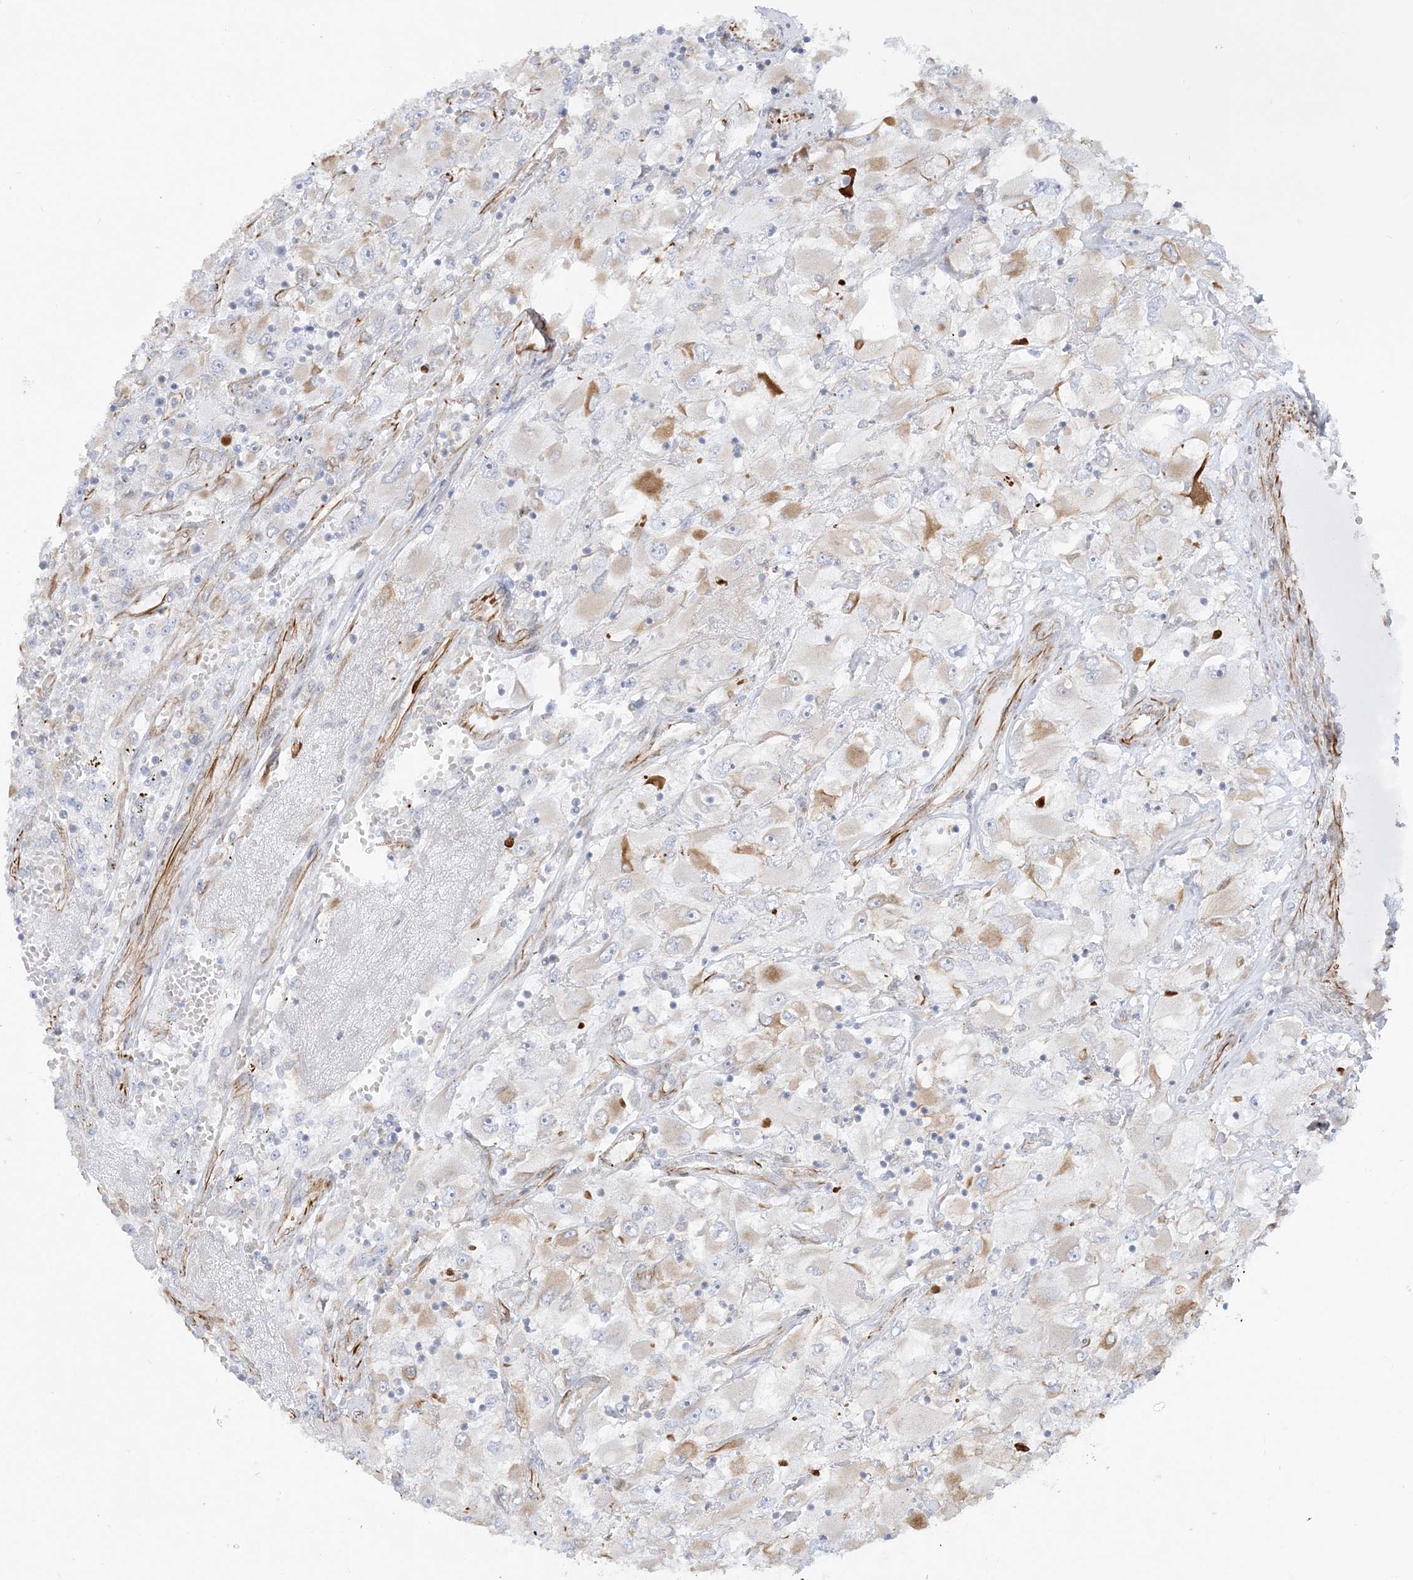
{"staining": {"intensity": "moderate", "quantity": "<25%", "location": "cytoplasmic/membranous"}, "tissue": "renal cancer", "cell_type": "Tumor cells", "image_type": "cancer", "snomed": [{"axis": "morphology", "description": "Adenocarcinoma, NOS"}, {"axis": "topography", "description": "Kidney"}], "caption": "Immunohistochemical staining of human renal cancer shows low levels of moderate cytoplasmic/membranous staining in about <25% of tumor cells.", "gene": "SCLT1", "patient": {"sex": "female", "age": 52}}